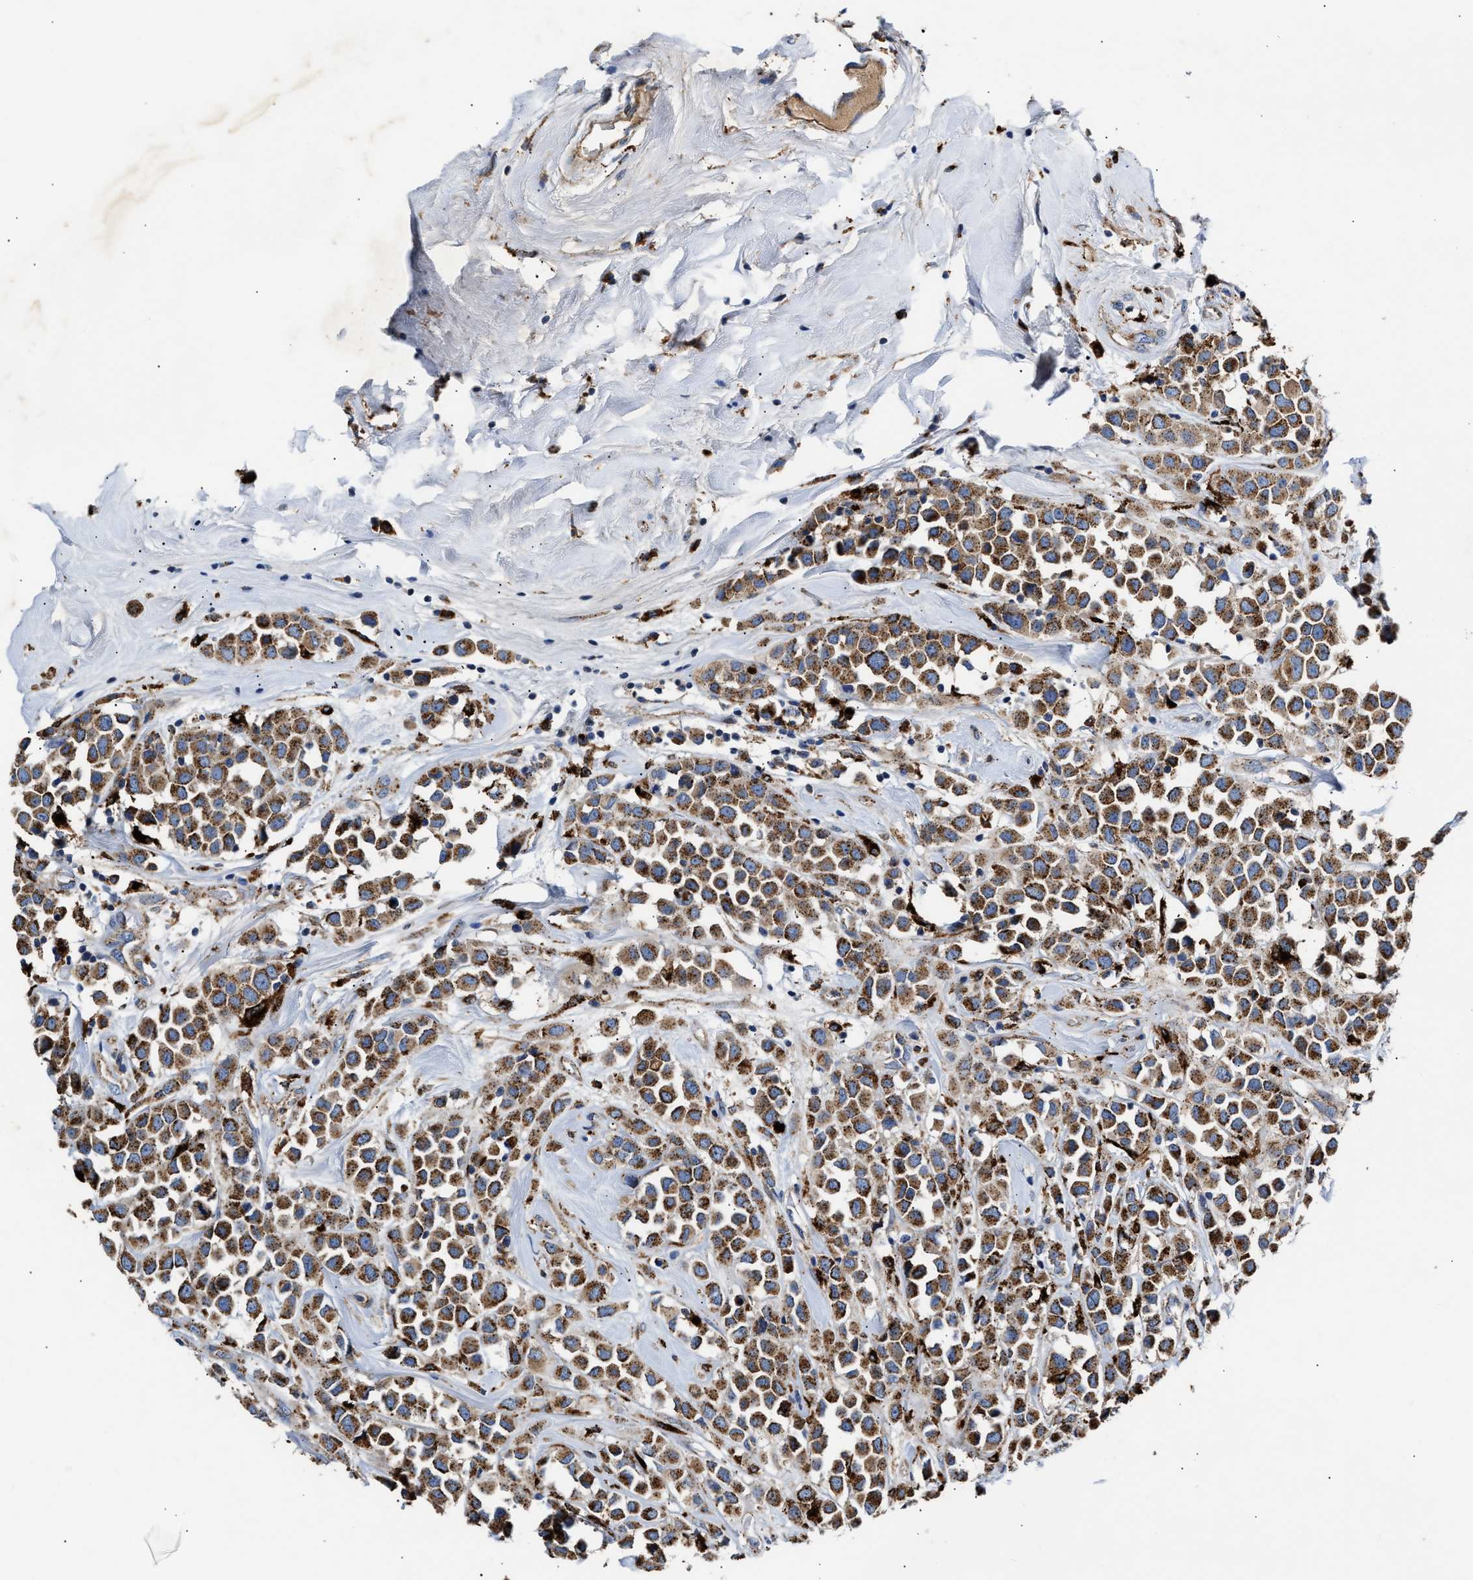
{"staining": {"intensity": "strong", "quantity": ">75%", "location": "cytoplasmic/membranous"}, "tissue": "breast cancer", "cell_type": "Tumor cells", "image_type": "cancer", "snomed": [{"axis": "morphology", "description": "Duct carcinoma"}, {"axis": "topography", "description": "Breast"}], "caption": "A micrograph showing strong cytoplasmic/membranous staining in about >75% of tumor cells in breast cancer (infiltrating ductal carcinoma), as visualized by brown immunohistochemical staining.", "gene": "CCDC146", "patient": {"sex": "female", "age": 61}}